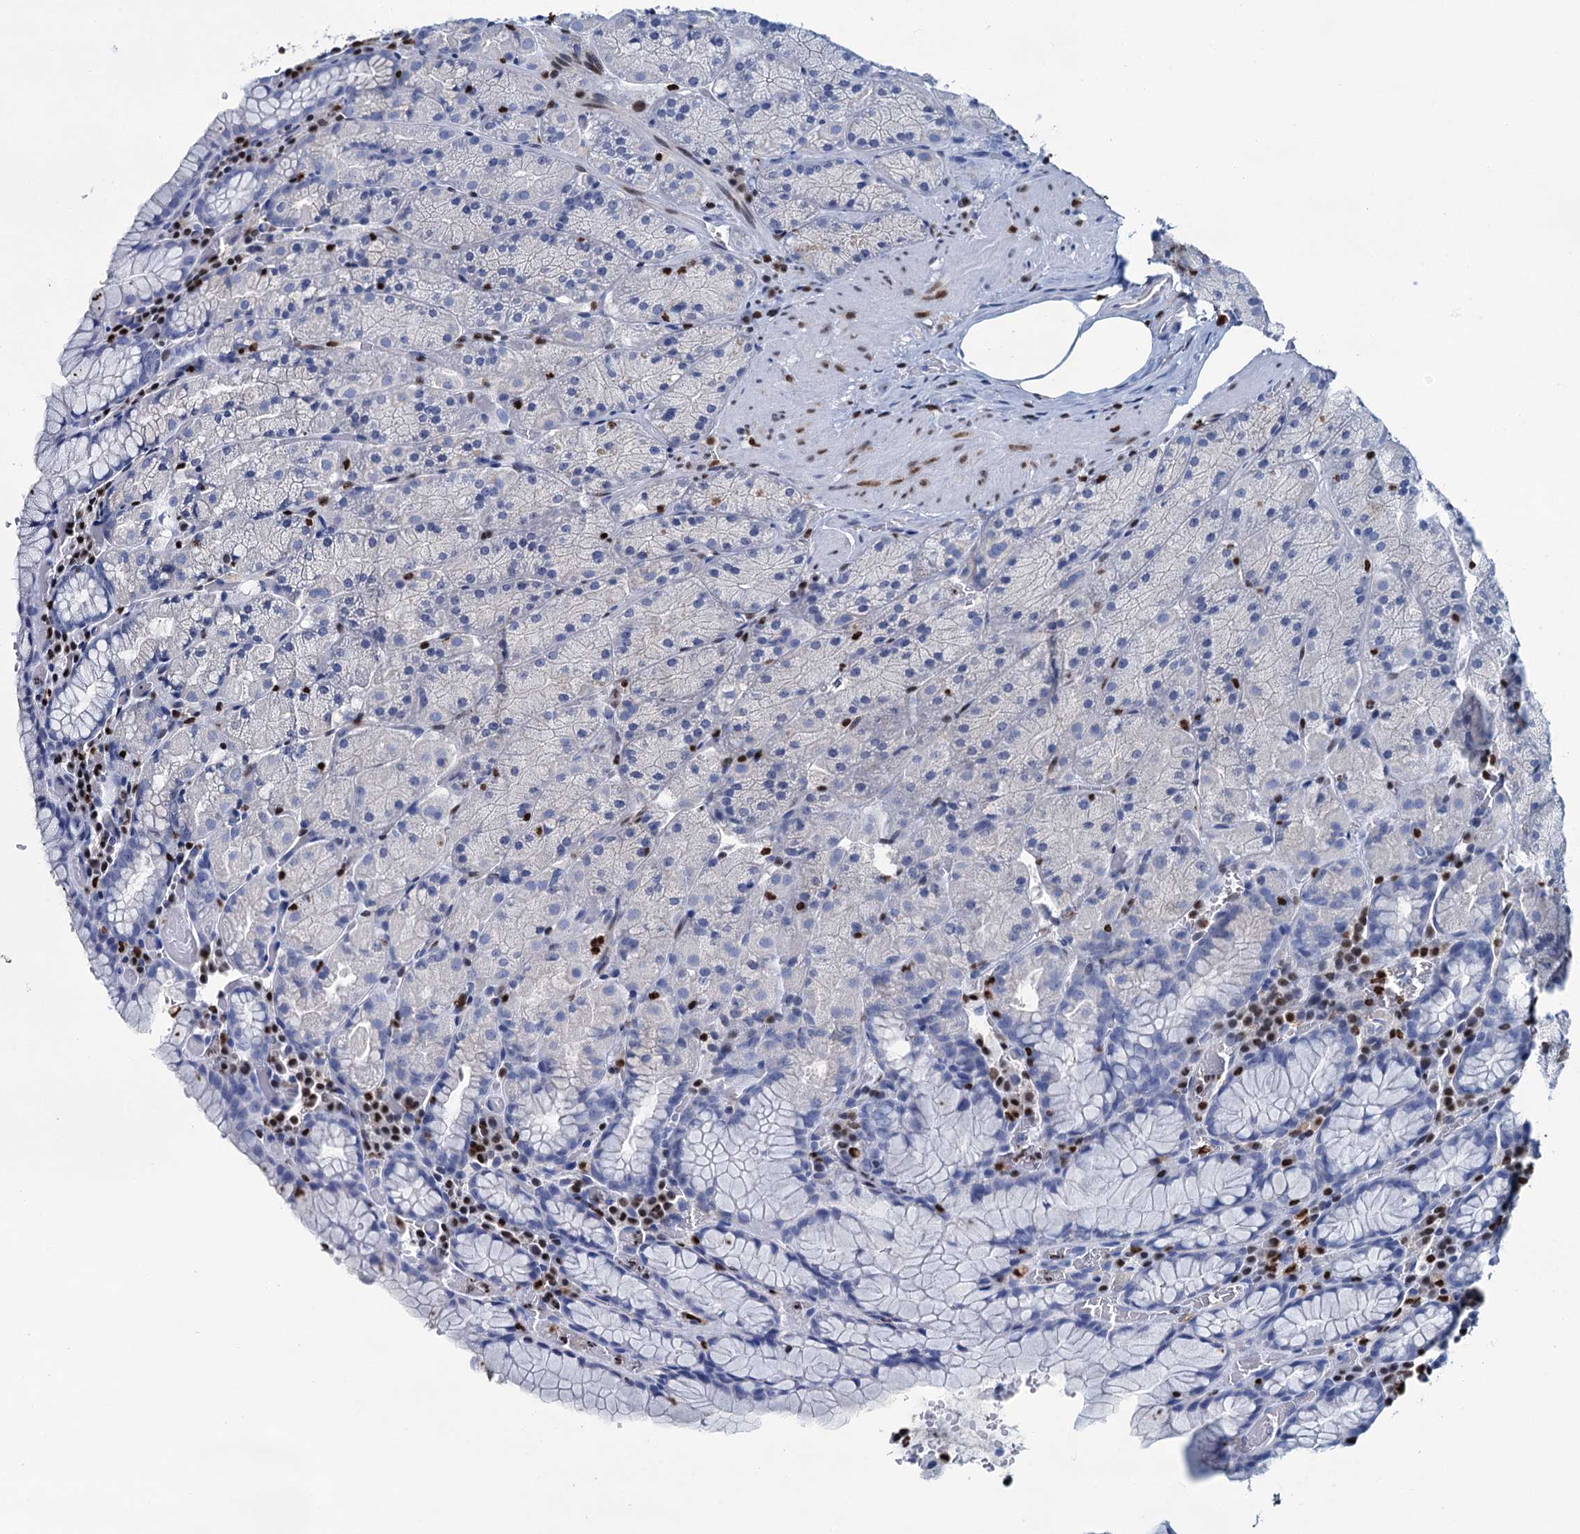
{"staining": {"intensity": "negative", "quantity": "none", "location": "none"}, "tissue": "stomach", "cell_type": "Glandular cells", "image_type": "normal", "snomed": [{"axis": "morphology", "description": "Normal tissue, NOS"}, {"axis": "topography", "description": "Stomach, upper"}, {"axis": "topography", "description": "Stomach, lower"}], "caption": "This is an immunohistochemistry (IHC) histopathology image of unremarkable human stomach. There is no staining in glandular cells.", "gene": "CELF2", "patient": {"sex": "male", "age": 80}}